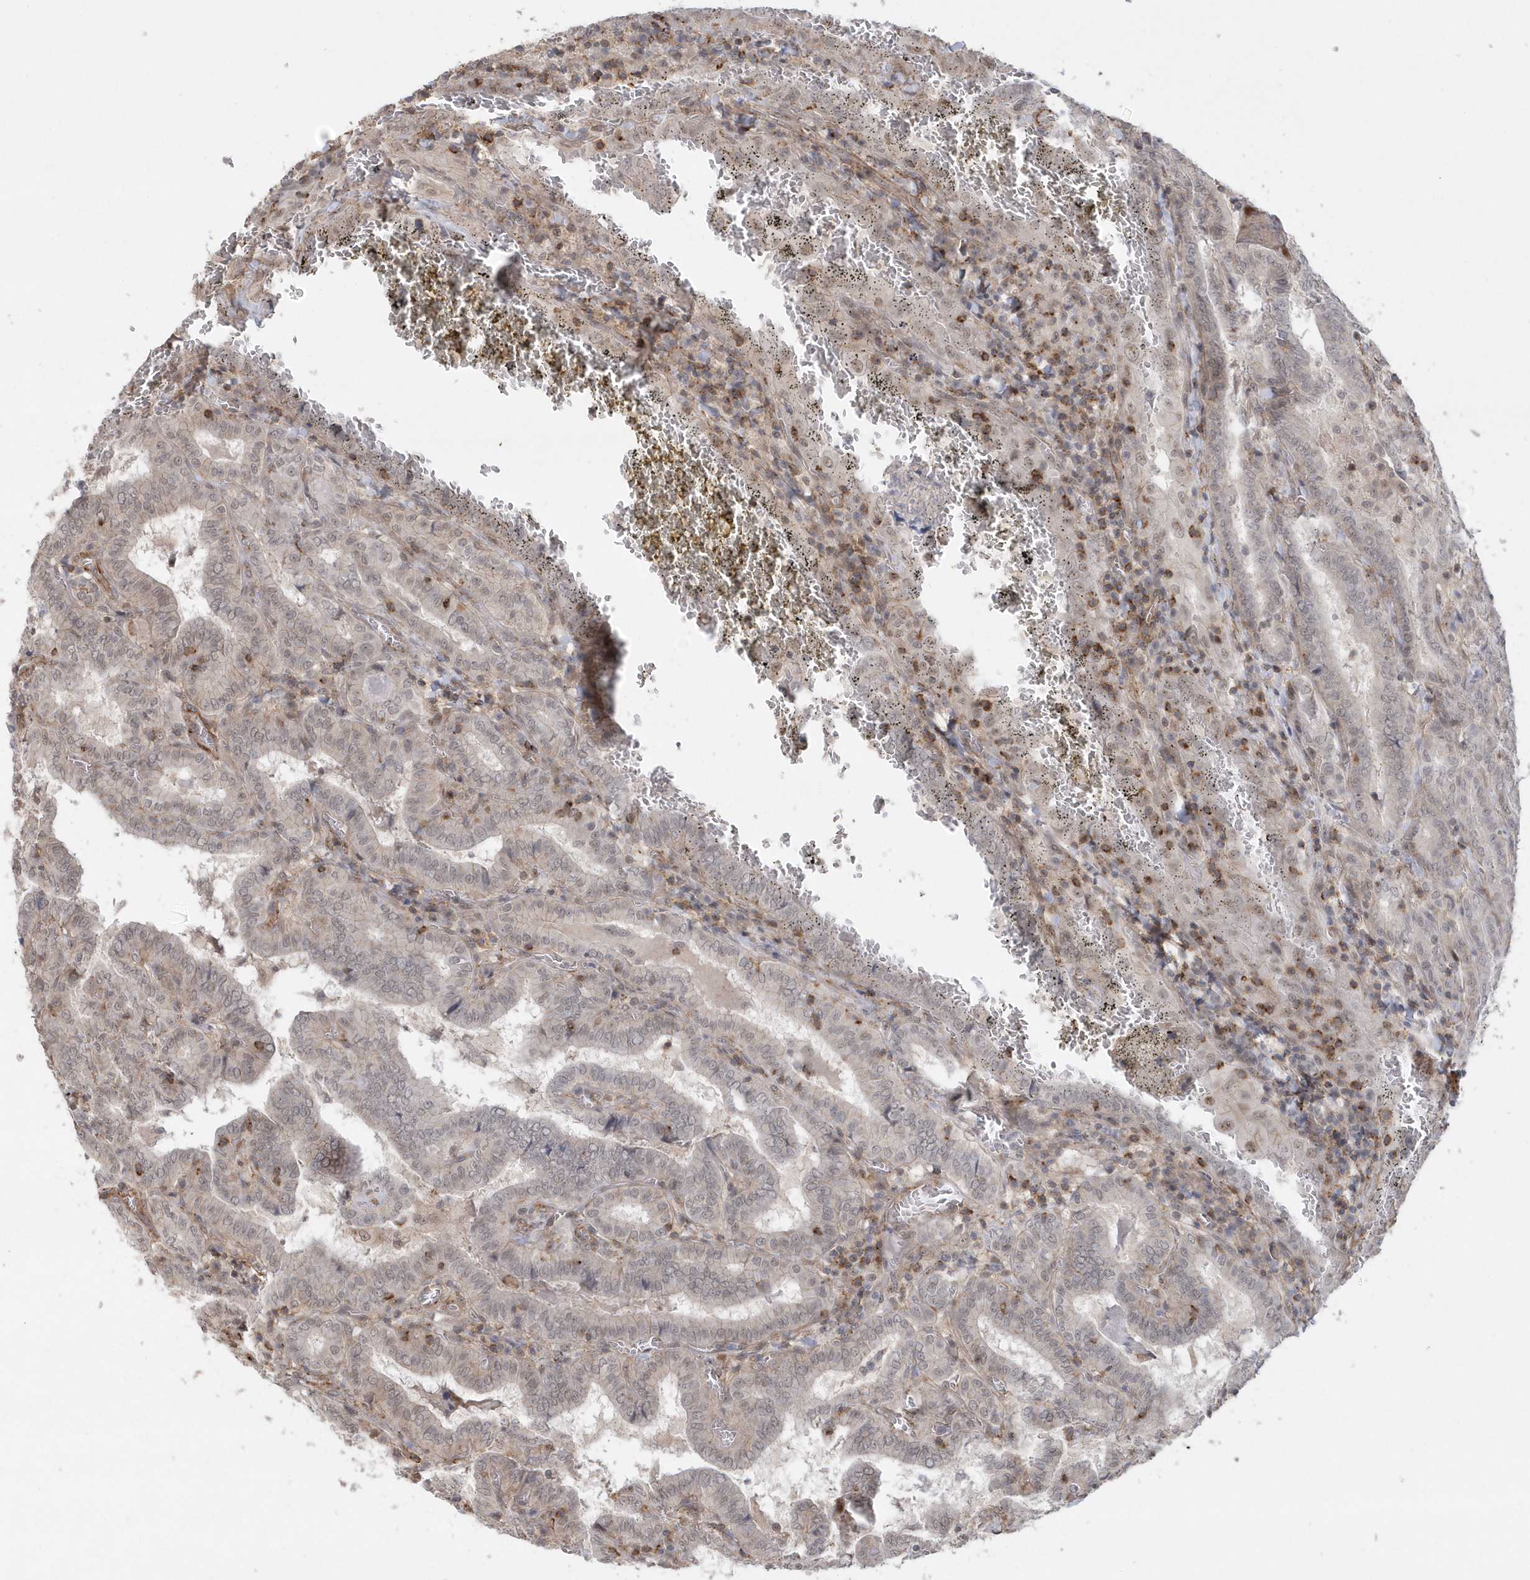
{"staining": {"intensity": "negative", "quantity": "none", "location": "none"}, "tissue": "thyroid cancer", "cell_type": "Tumor cells", "image_type": "cancer", "snomed": [{"axis": "morphology", "description": "Papillary adenocarcinoma, NOS"}, {"axis": "topography", "description": "Thyroid gland"}], "caption": "Immunohistochemistry (IHC) histopathology image of thyroid papillary adenocarcinoma stained for a protein (brown), which shows no expression in tumor cells. (DAB immunohistochemistry, high magnification).", "gene": "CRIP3", "patient": {"sex": "female", "age": 72}}